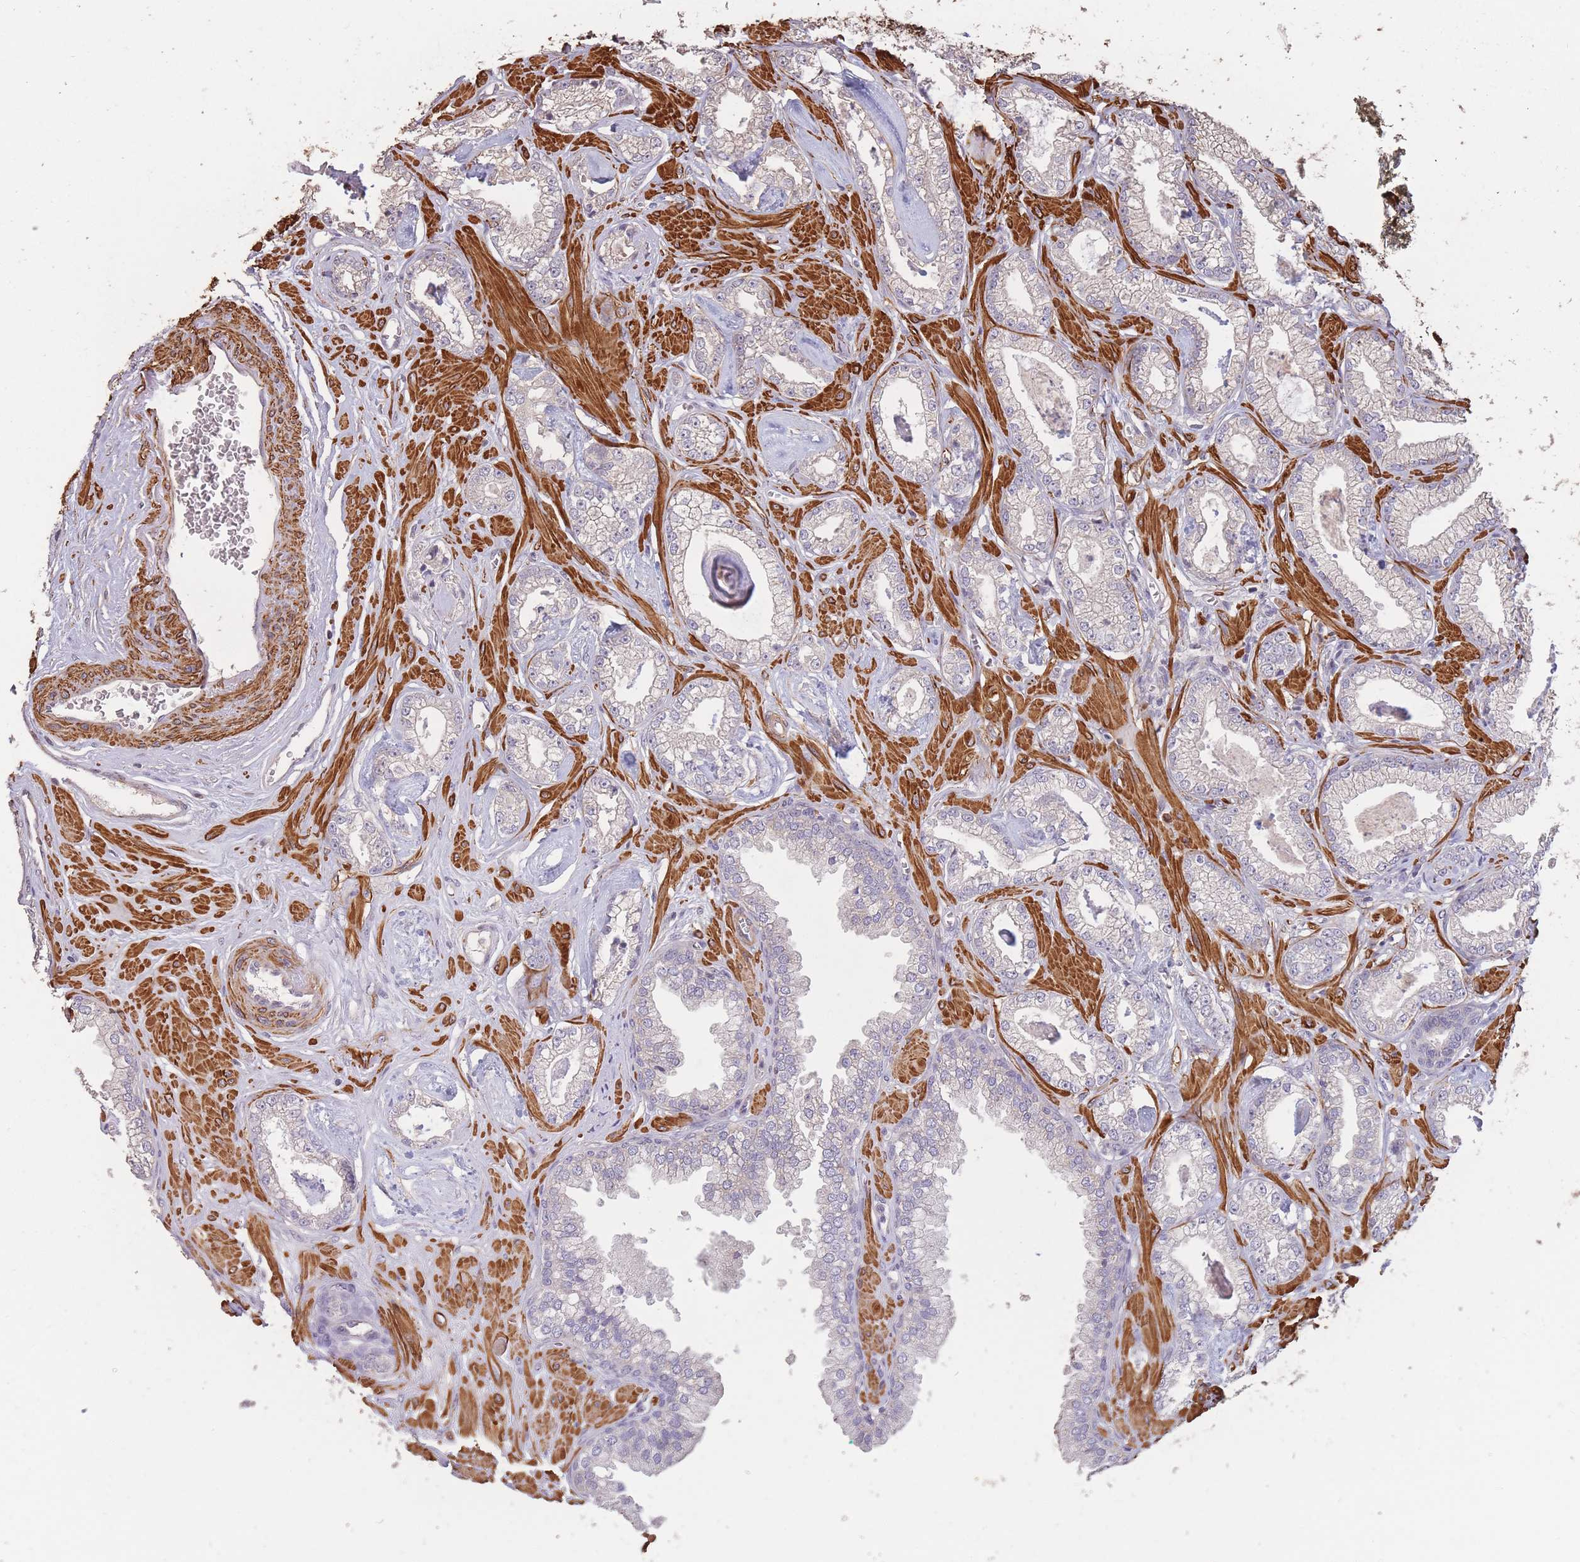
{"staining": {"intensity": "negative", "quantity": "none", "location": "none"}, "tissue": "prostate cancer", "cell_type": "Tumor cells", "image_type": "cancer", "snomed": [{"axis": "morphology", "description": "Adenocarcinoma, Low grade"}, {"axis": "topography", "description": "Prostate"}], "caption": "DAB (3,3'-diaminobenzidine) immunohistochemical staining of prostate cancer demonstrates no significant expression in tumor cells.", "gene": "NLRC4", "patient": {"sex": "male", "age": 60}}